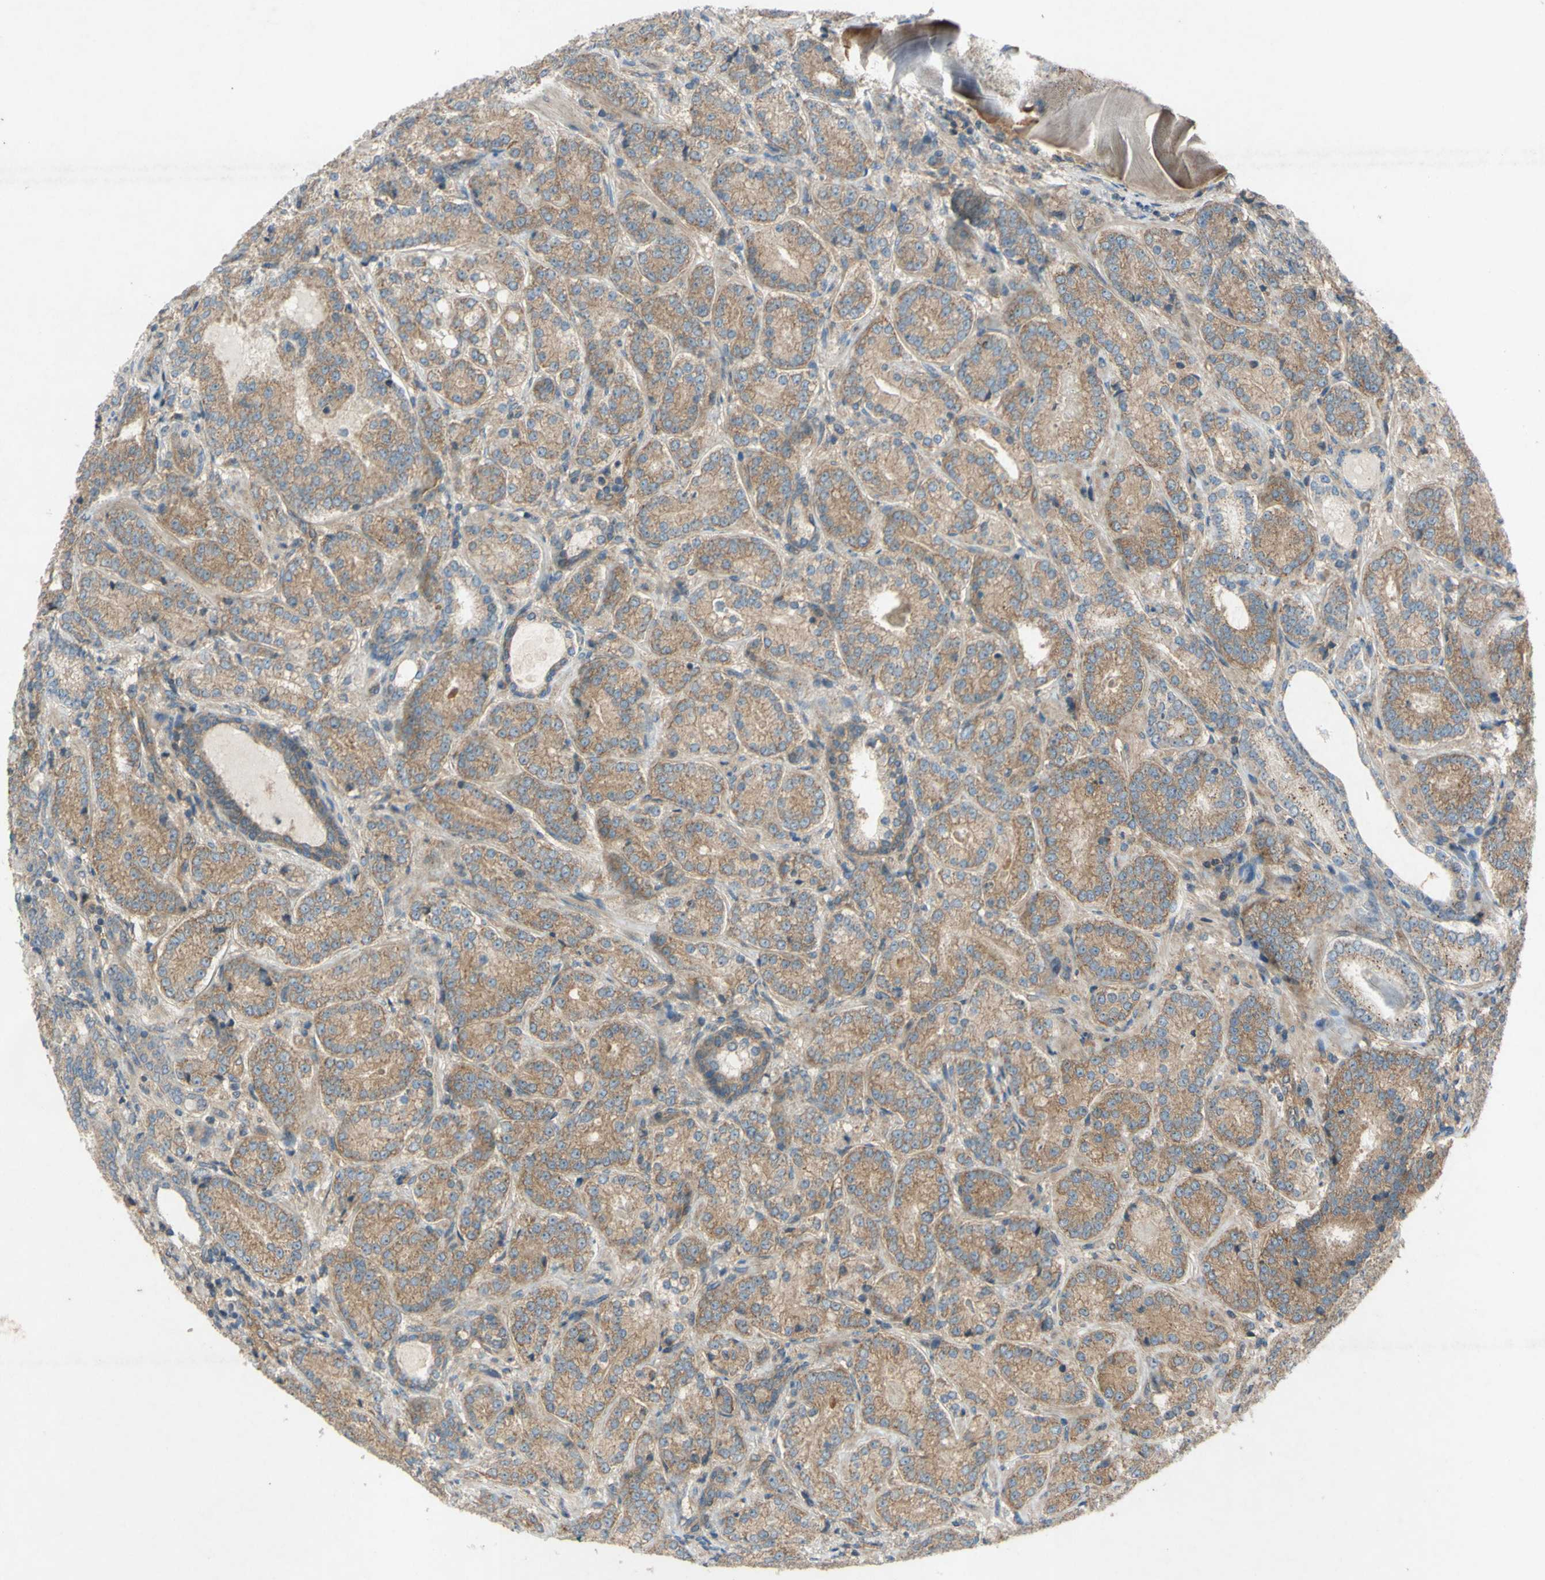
{"staining": {"intensity": "moderate", "quantity": ">75%", "location": "cytoplasmic/membranous"}, "tissue": "prostate cancer", "cell_type": "Tumor cells", "image_type": "cancer", "snomed": [{"axis": "morphology", "description": "Adenocarcinoma, High grade"}, {"axis": "topography", "description": "Prostate"}], "caption": "Immunohistochemistry of prostate cancer shows medium levels of moderate cytoplasmic/membranous staining in about >75% of tumor cells. The protein is shown in brown color, while the nuclei are stained blue.", "gene": "TST", "patient": {"sex": "male", "age": 61}}